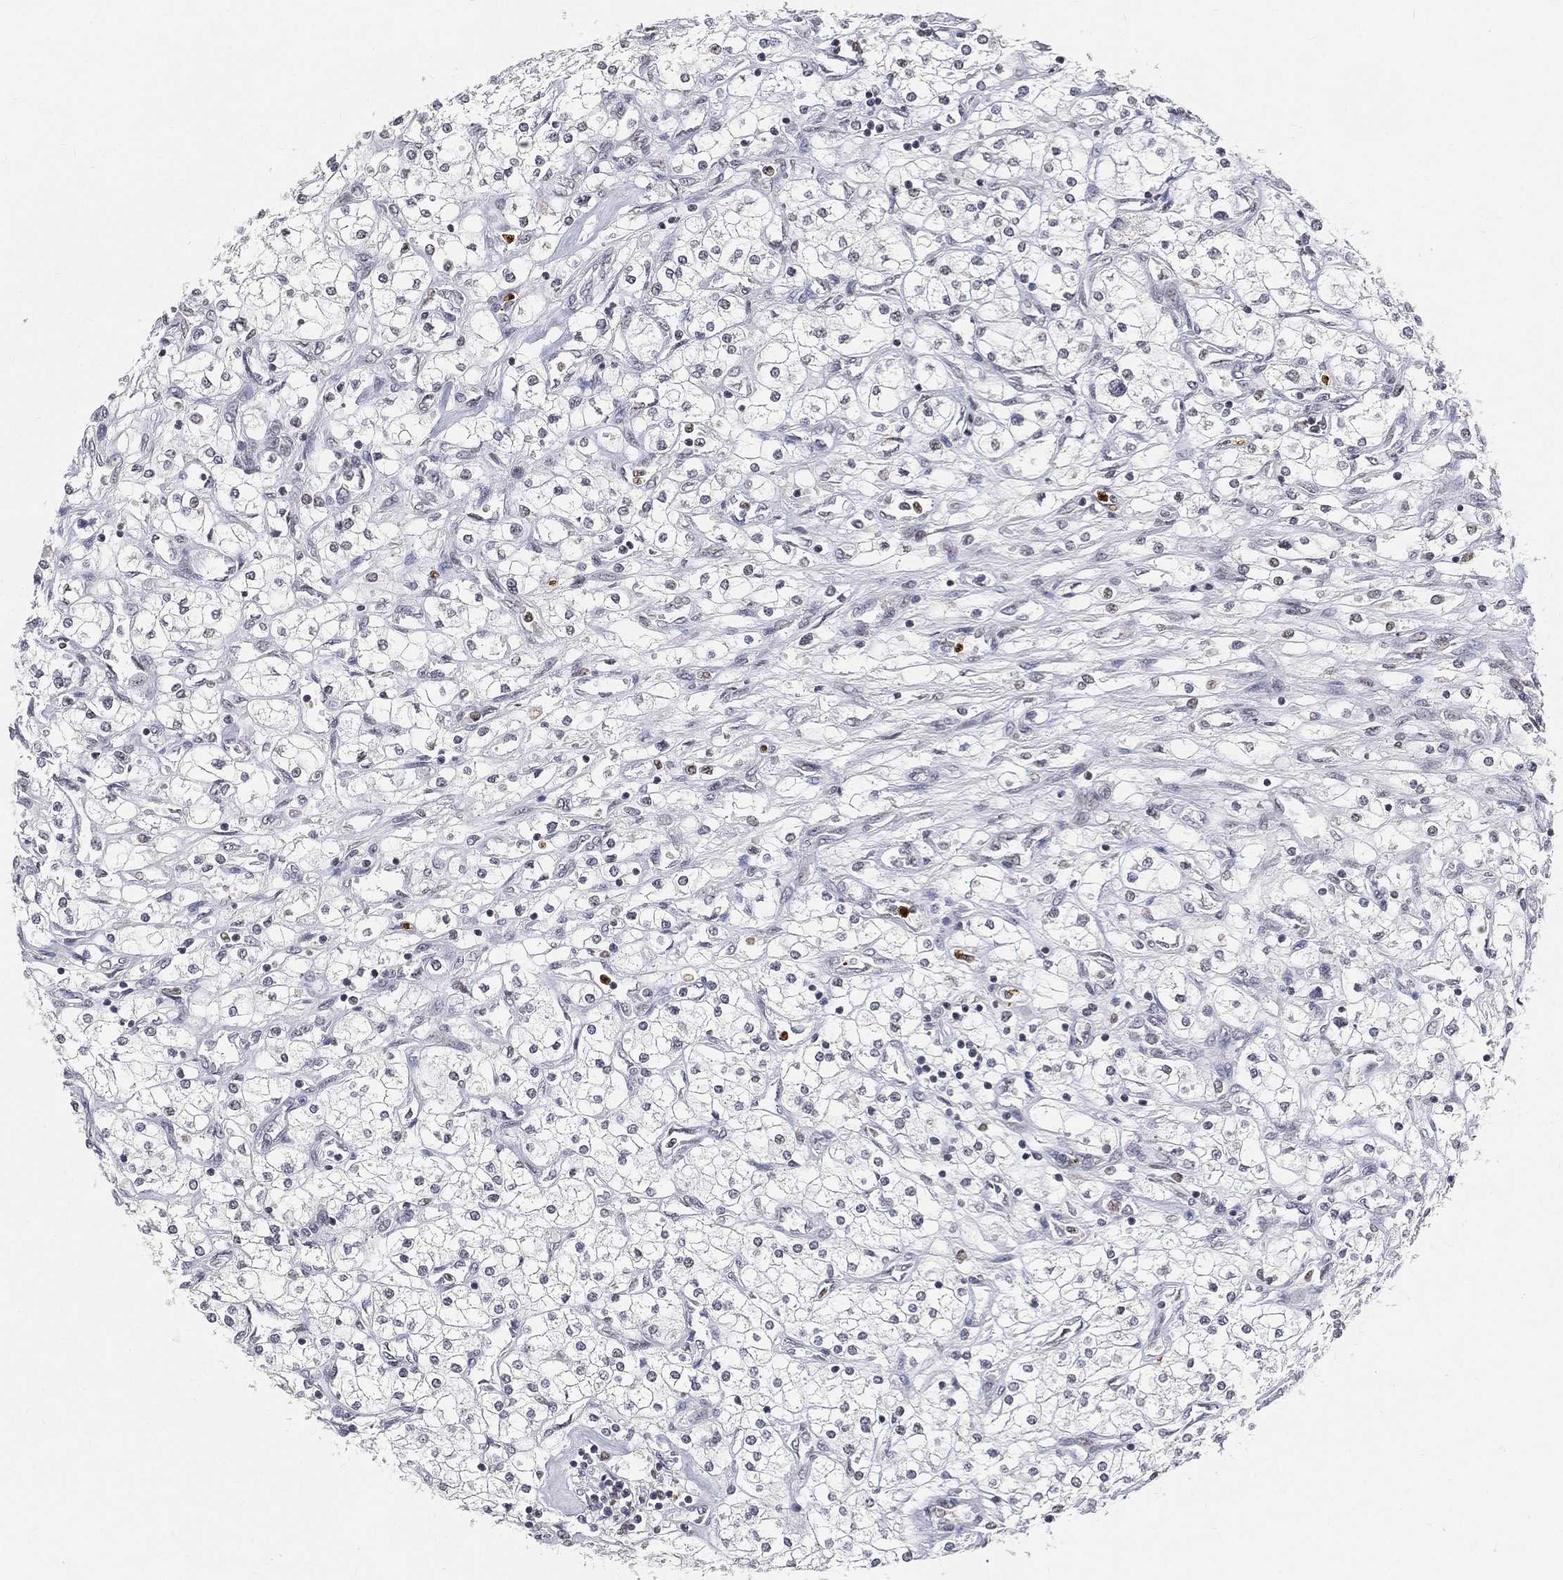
{"staining": {"intensity": "negative", "quantity": "none", "location": "none"}, "tissue": "renal cancer", "cell_type": "Tumor cells", "image_type": "cancer", "snomed": [{"axis": "morphology", "description": "Adenocarcinoma, NOS"}, {"axis": "topography", "description": "Kidney"}], "caption": "Immunohistochemistry (IHC) histopathology image of human adenocarcinoma (renal) stained for a protein (brown), which displays no staining in tumor cells.", "gene": "ARG1", "patient": {"sex": "male", "age": 80}}